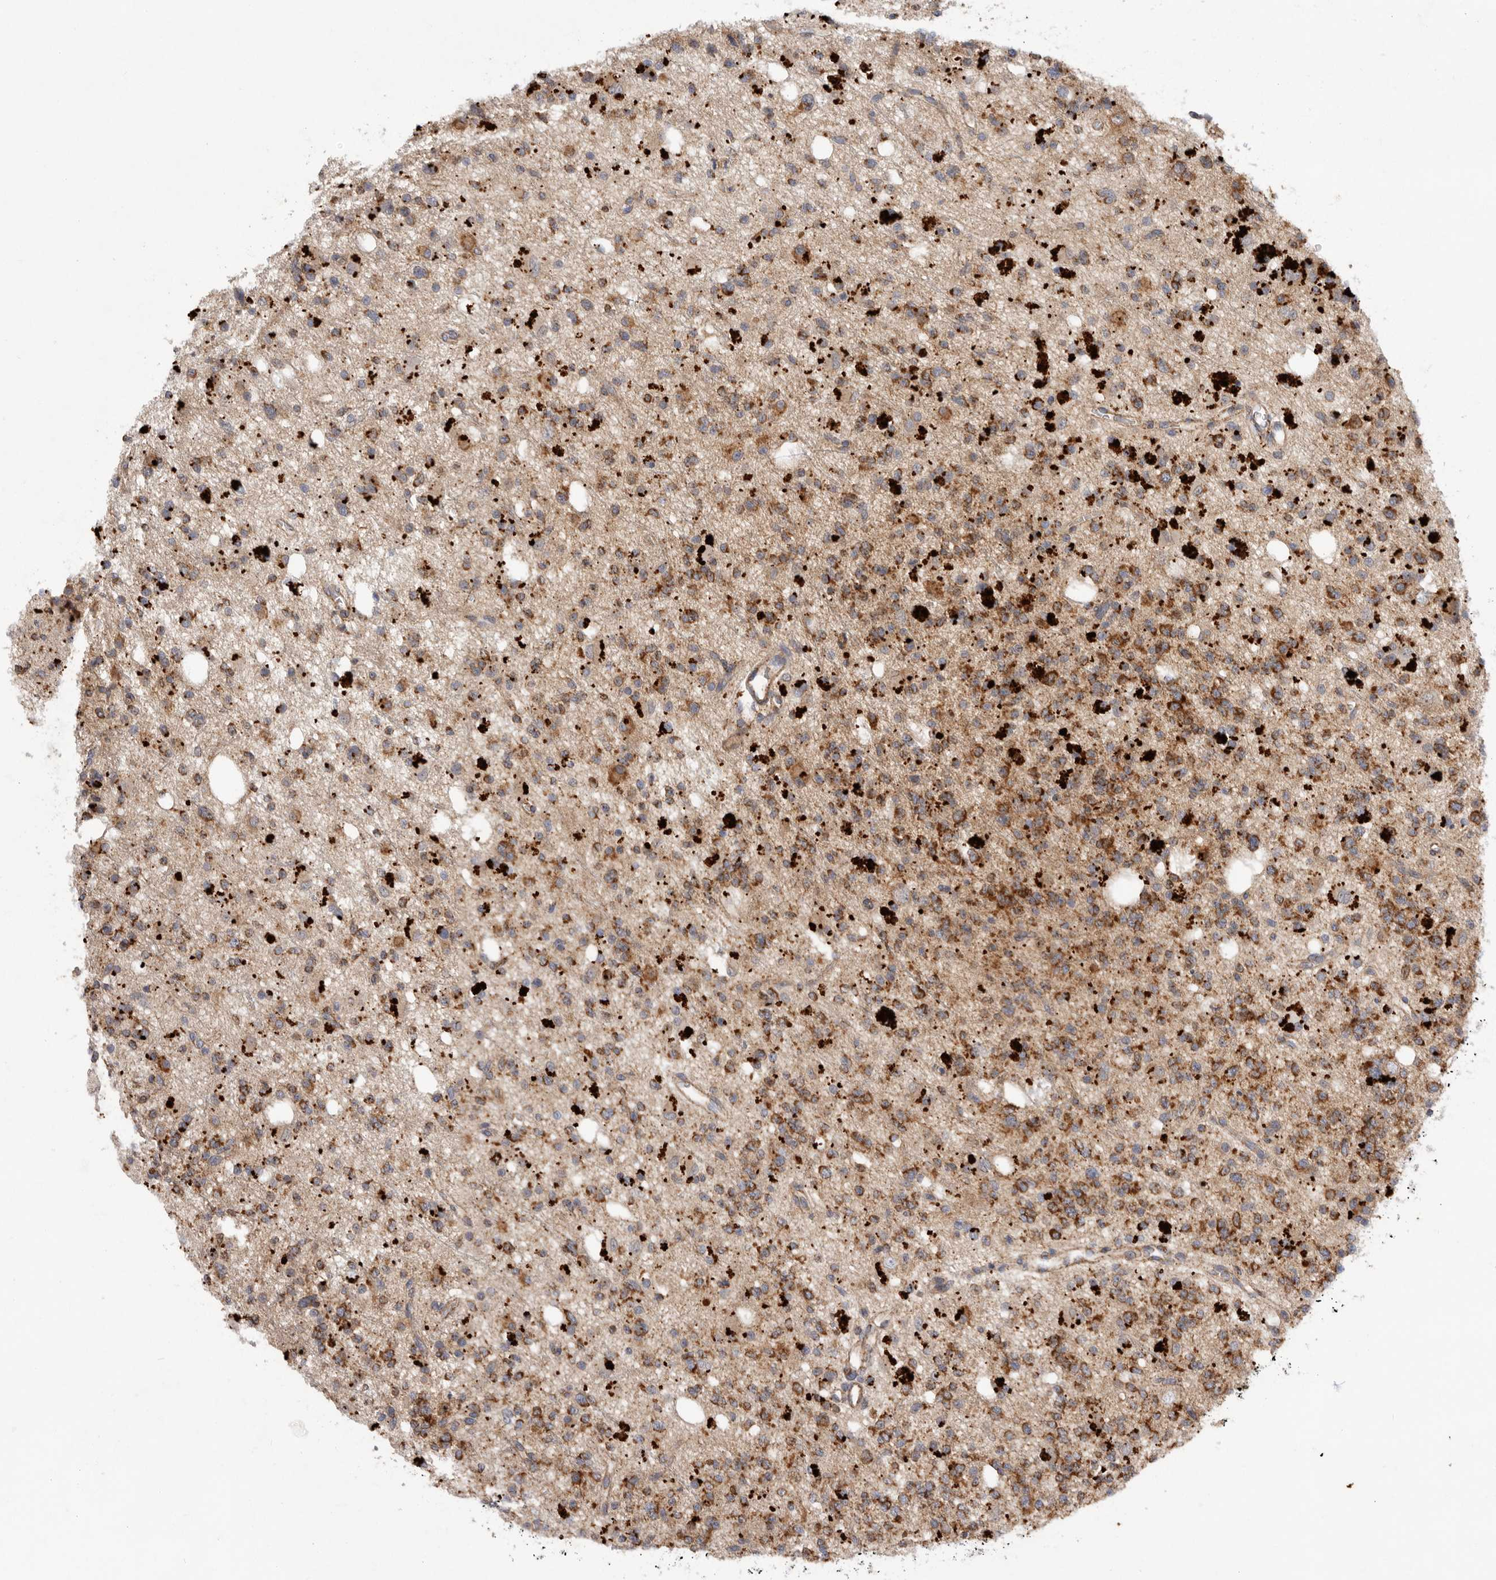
{"staining": {"intensity": "moderate", "quantity": ">75%", "location": "cytoplasmic/membranous"}, "tissue": "glioma", "cell_type": "Tumor cells", "image_type": "cancer", "snomed": [{"axis": "morphology", "description": "Glioma, malignant, High grade"}, {"axis": "topography", "description": "Brain"}], "caption": "Brown immunohistochemical staining in human malignant glioma (high-grade) demonstrates moderate cytoplasmic/membranous staining in approximately >75% of tumor cells.", "gene": "MTFR1L", "patient": {"sex": "female", "age": 62}}